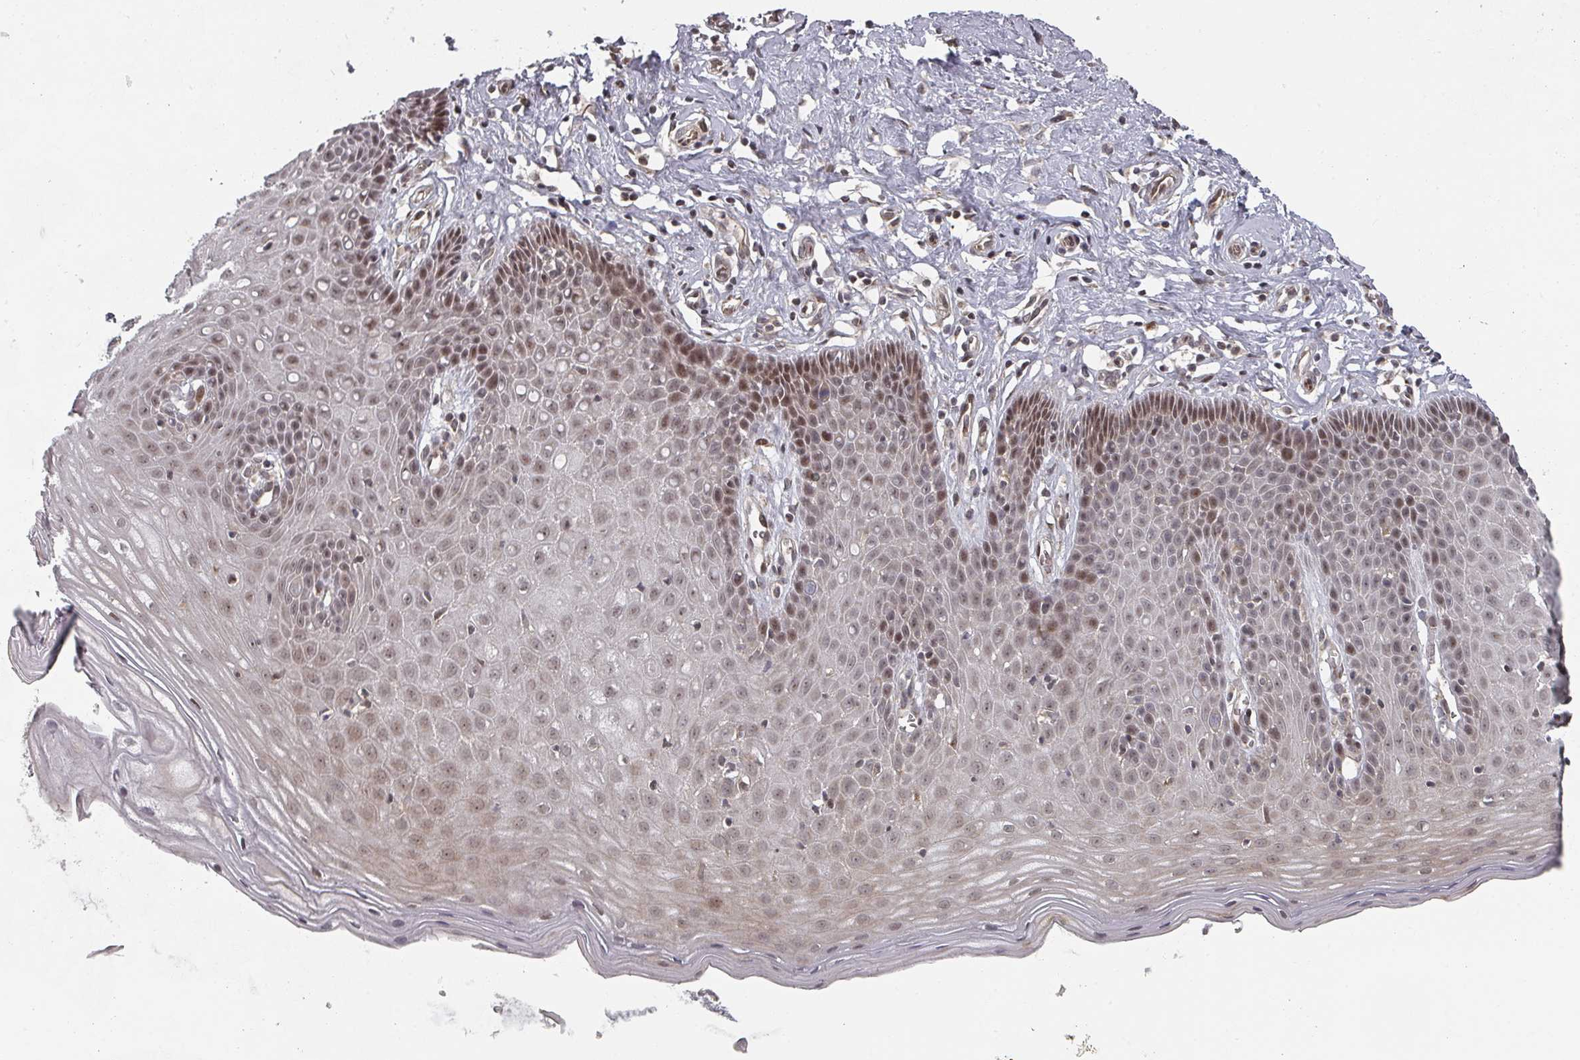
{"staining": {"intensity": "moderate", "quantity": ">75%", "location": "cytoplasmic/membranous,nuclear"}, "tissue": "cervix", "cell_type": "Glandular cells", "image_type": "normal", "snomed": [{"axis": "morphology", "description": "Normal tissue, NOS"}, {"axis": "topography", "description": "Cervix"}], "caption": "Protein staining of benign cervix demonstrates moderate cytoplasmic/membranous,nuclear positivity in approximately >75% of glandular cells. (DAB (3,3'-diaminobenzidine) IHC, brown staining for protein, blue staining for nuclei).", "gene": "KIF1C", "patient": {"sex": "female", "age": 36}}